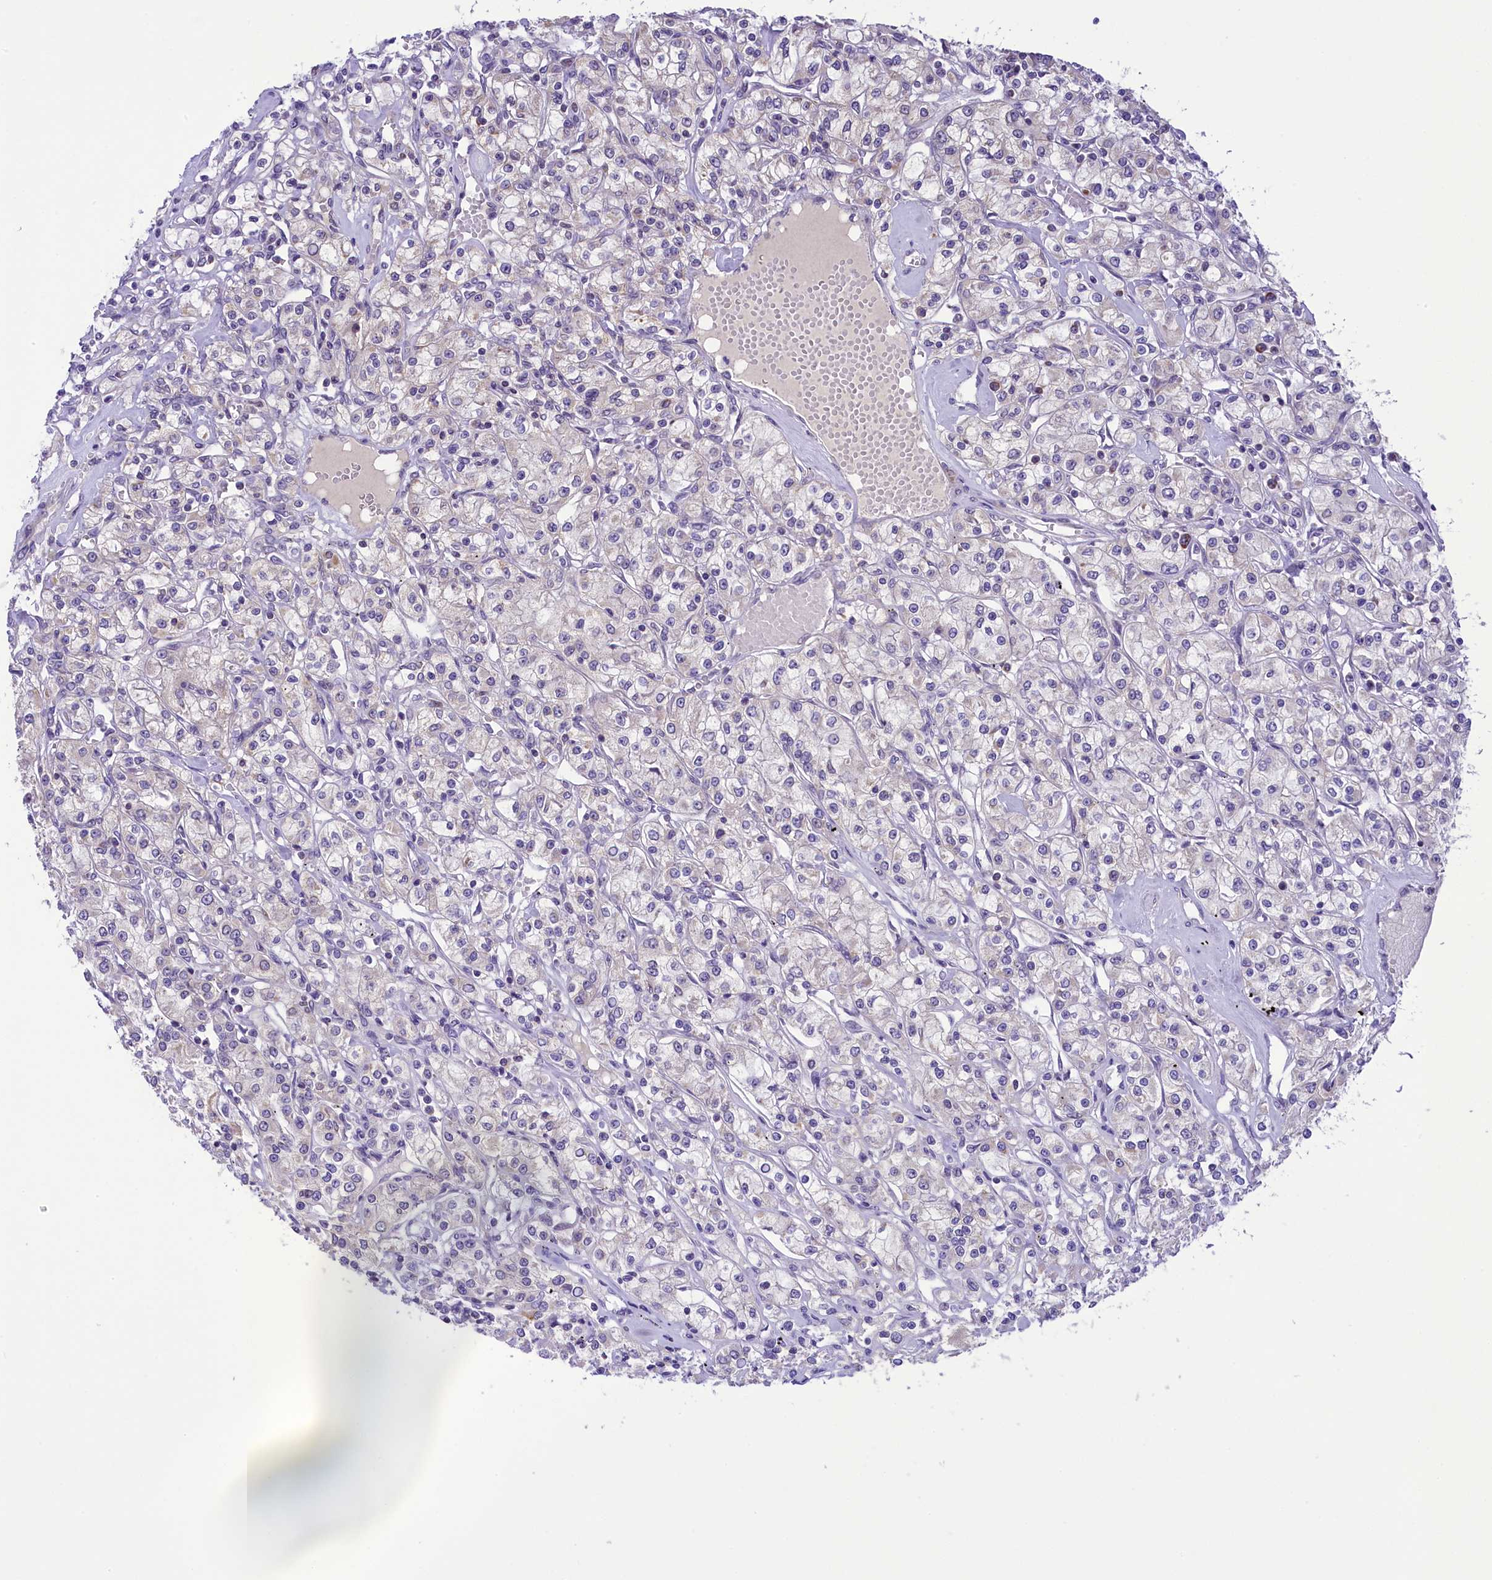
{"staining": {"intensity": "negative", "quantity": "none", "location": "none"}, "tissue": "renal cancer", "cell_type": "Tumor cells", "image_type": "cancer", "snomed": [{"axis": "morphology", "description": "Adenocarcinoma, NOS"}, {"axis": "topography", "description": "Kidney"}], "caption": "Tumor cells are negative for brown protein staining in renal adenocarcinoma. The staining was performed using DAB to visualize the protein expression in brown, while the nuclei were stained in blue with hematoxylin (Magnification: 20x).", "gene": "PAF1", "patient": {"sex": "female", "age": 59}}